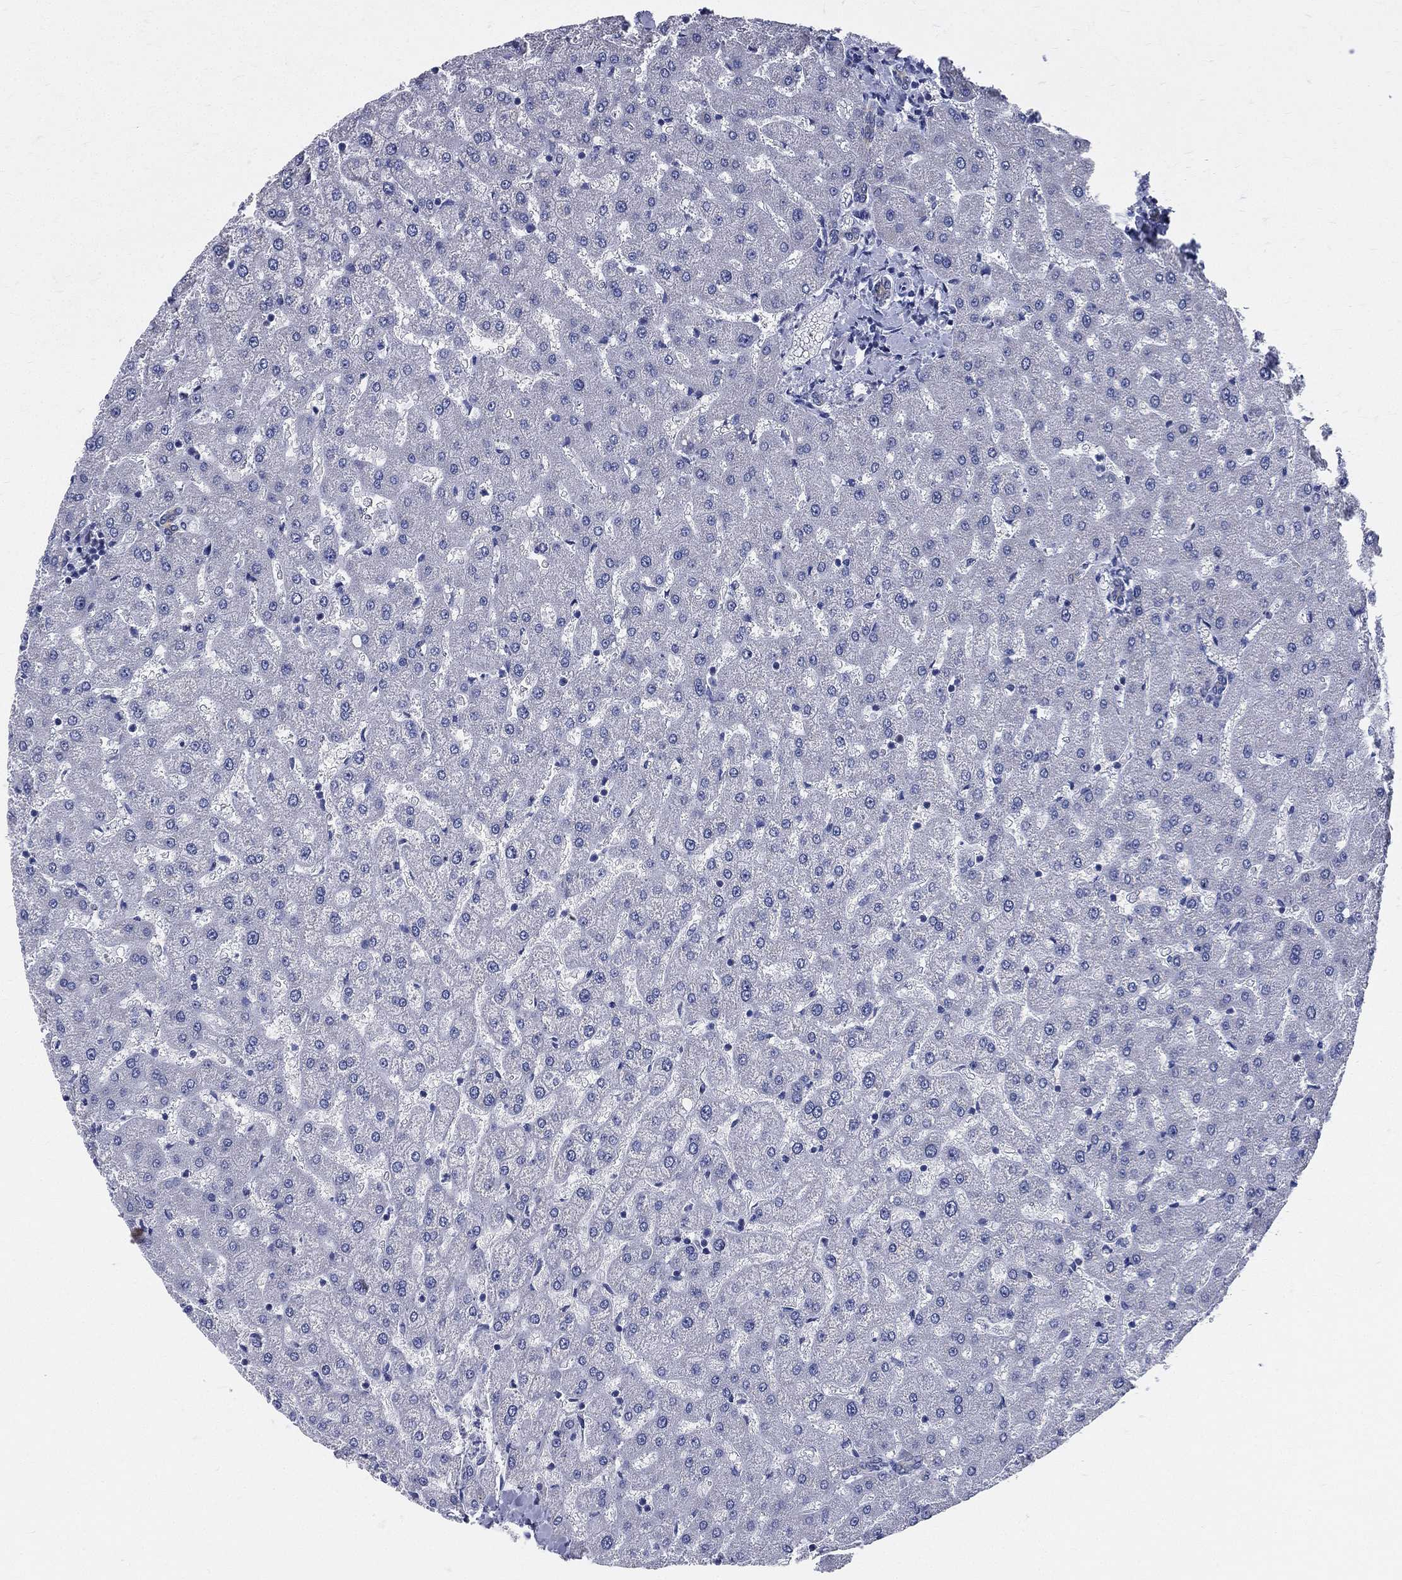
{"staining": {"intensity": "weak", "quantity": "<25%", "location": "cytoplasmic/membranous"}, "tissue": "liver", "cell_type": "Cholangiocytes", "image_type": "normal", "snomed": [{"axis": "morphology", "description": "Normal tissue, NOS"}, {"axis": "topography", "description": "Liver"}], "caption": "This is an immunohistochemistry image of unremarkable liver. There is no expression in cholangiocytes.", "gene": "PWWP3A", "patient": {"sex": "female", "age": 50}}